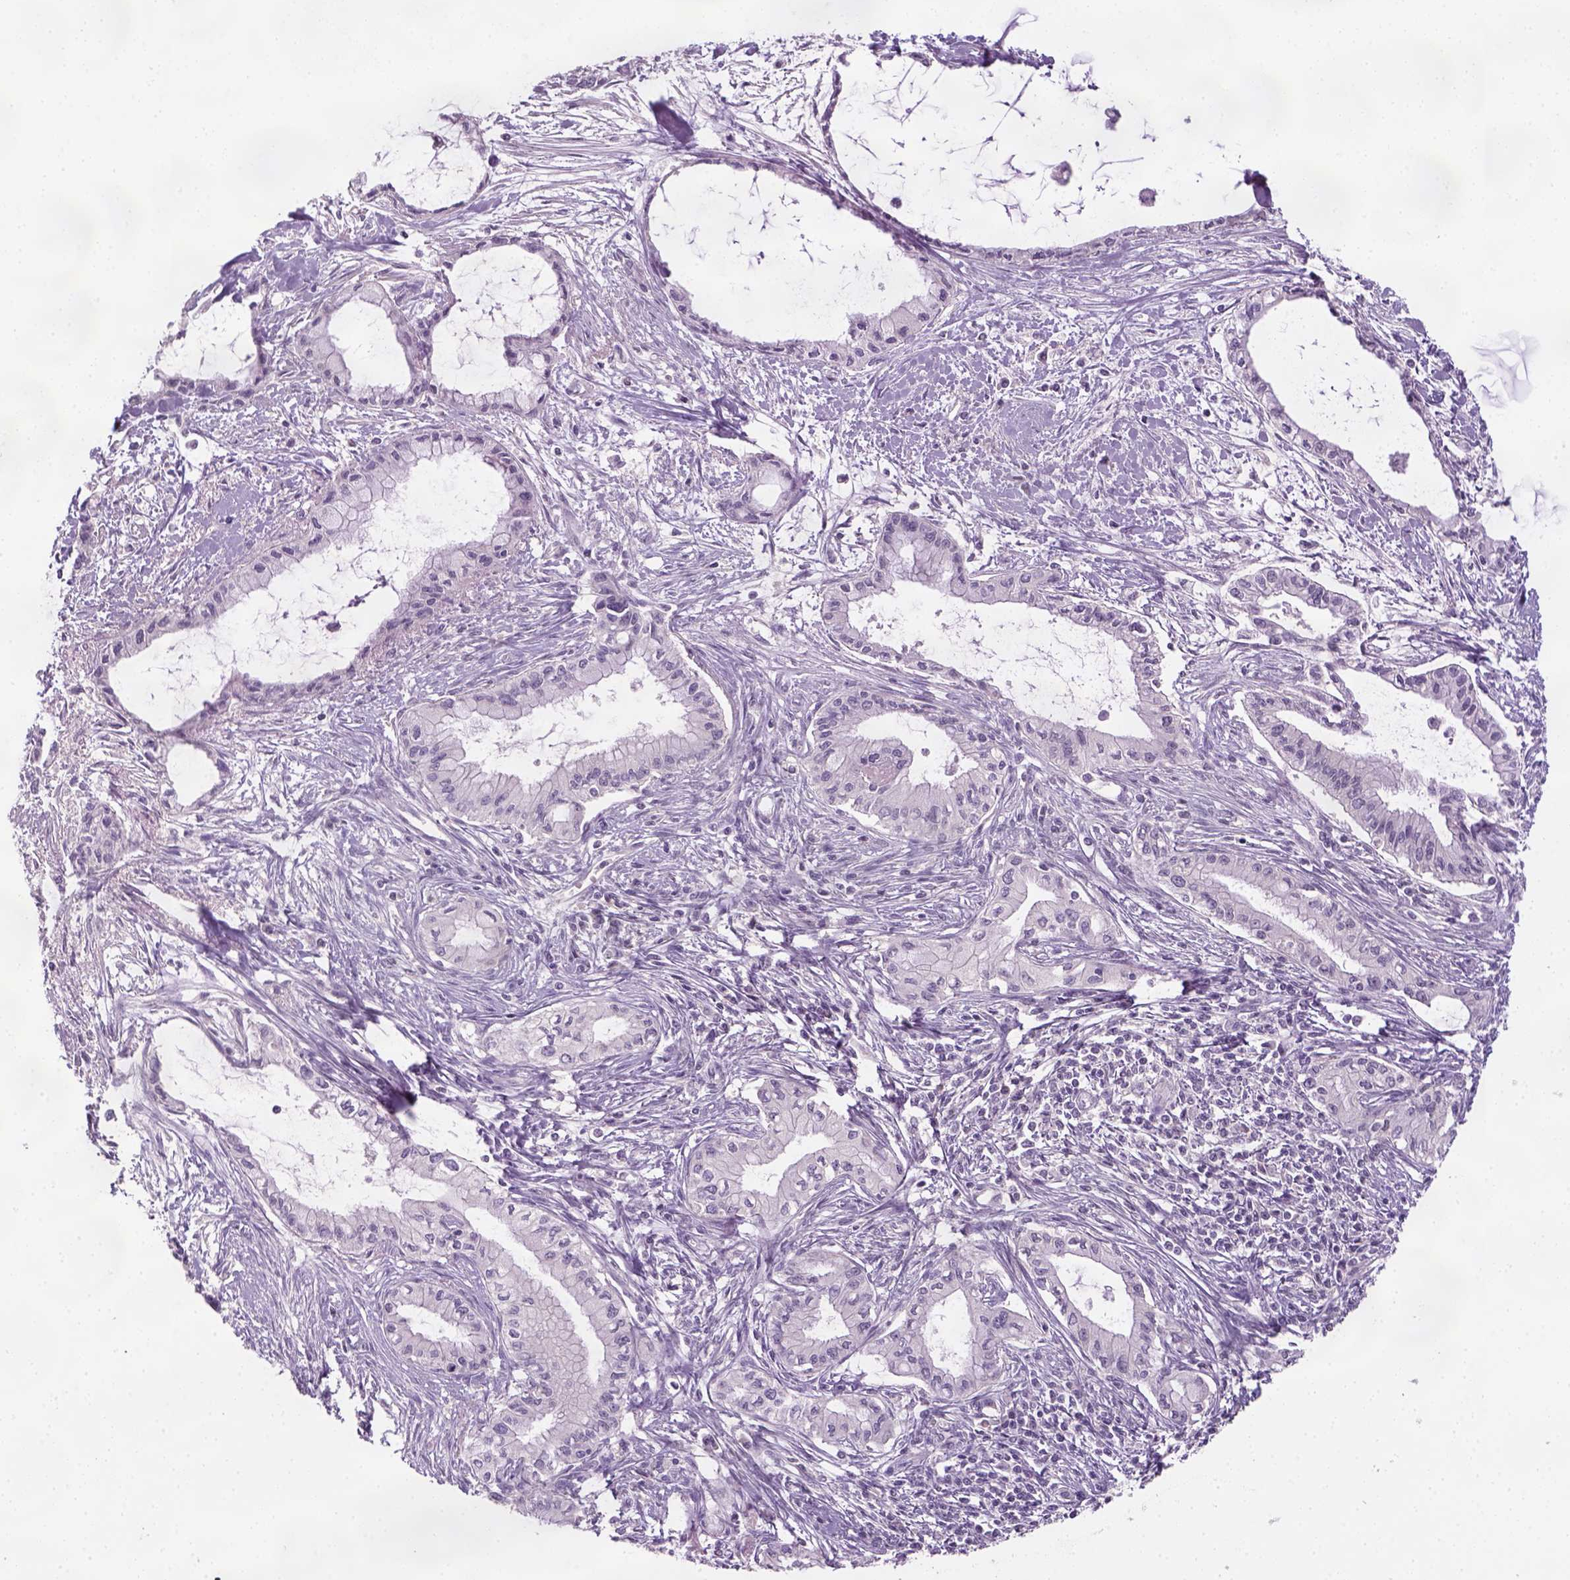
{"staining": {"intensity": "negative", "quantity": "none", "location": "none"}, "tissue": "pancreatic cancer", "cell_type": "Tumor cells", "image_type": "cancer", "snomed": [{"axis": "morphology", "description": "Adenocarcinoma, NOS"}, {"axis": "topography", "description": "Pancreas"}], "caption": "An image of adenocarcinoma (pancreatic) stained for a protein reveals no brown staining in tumor cells.", "gene": "GFI1B", "patient": {"sex": "male", "age": 48}}